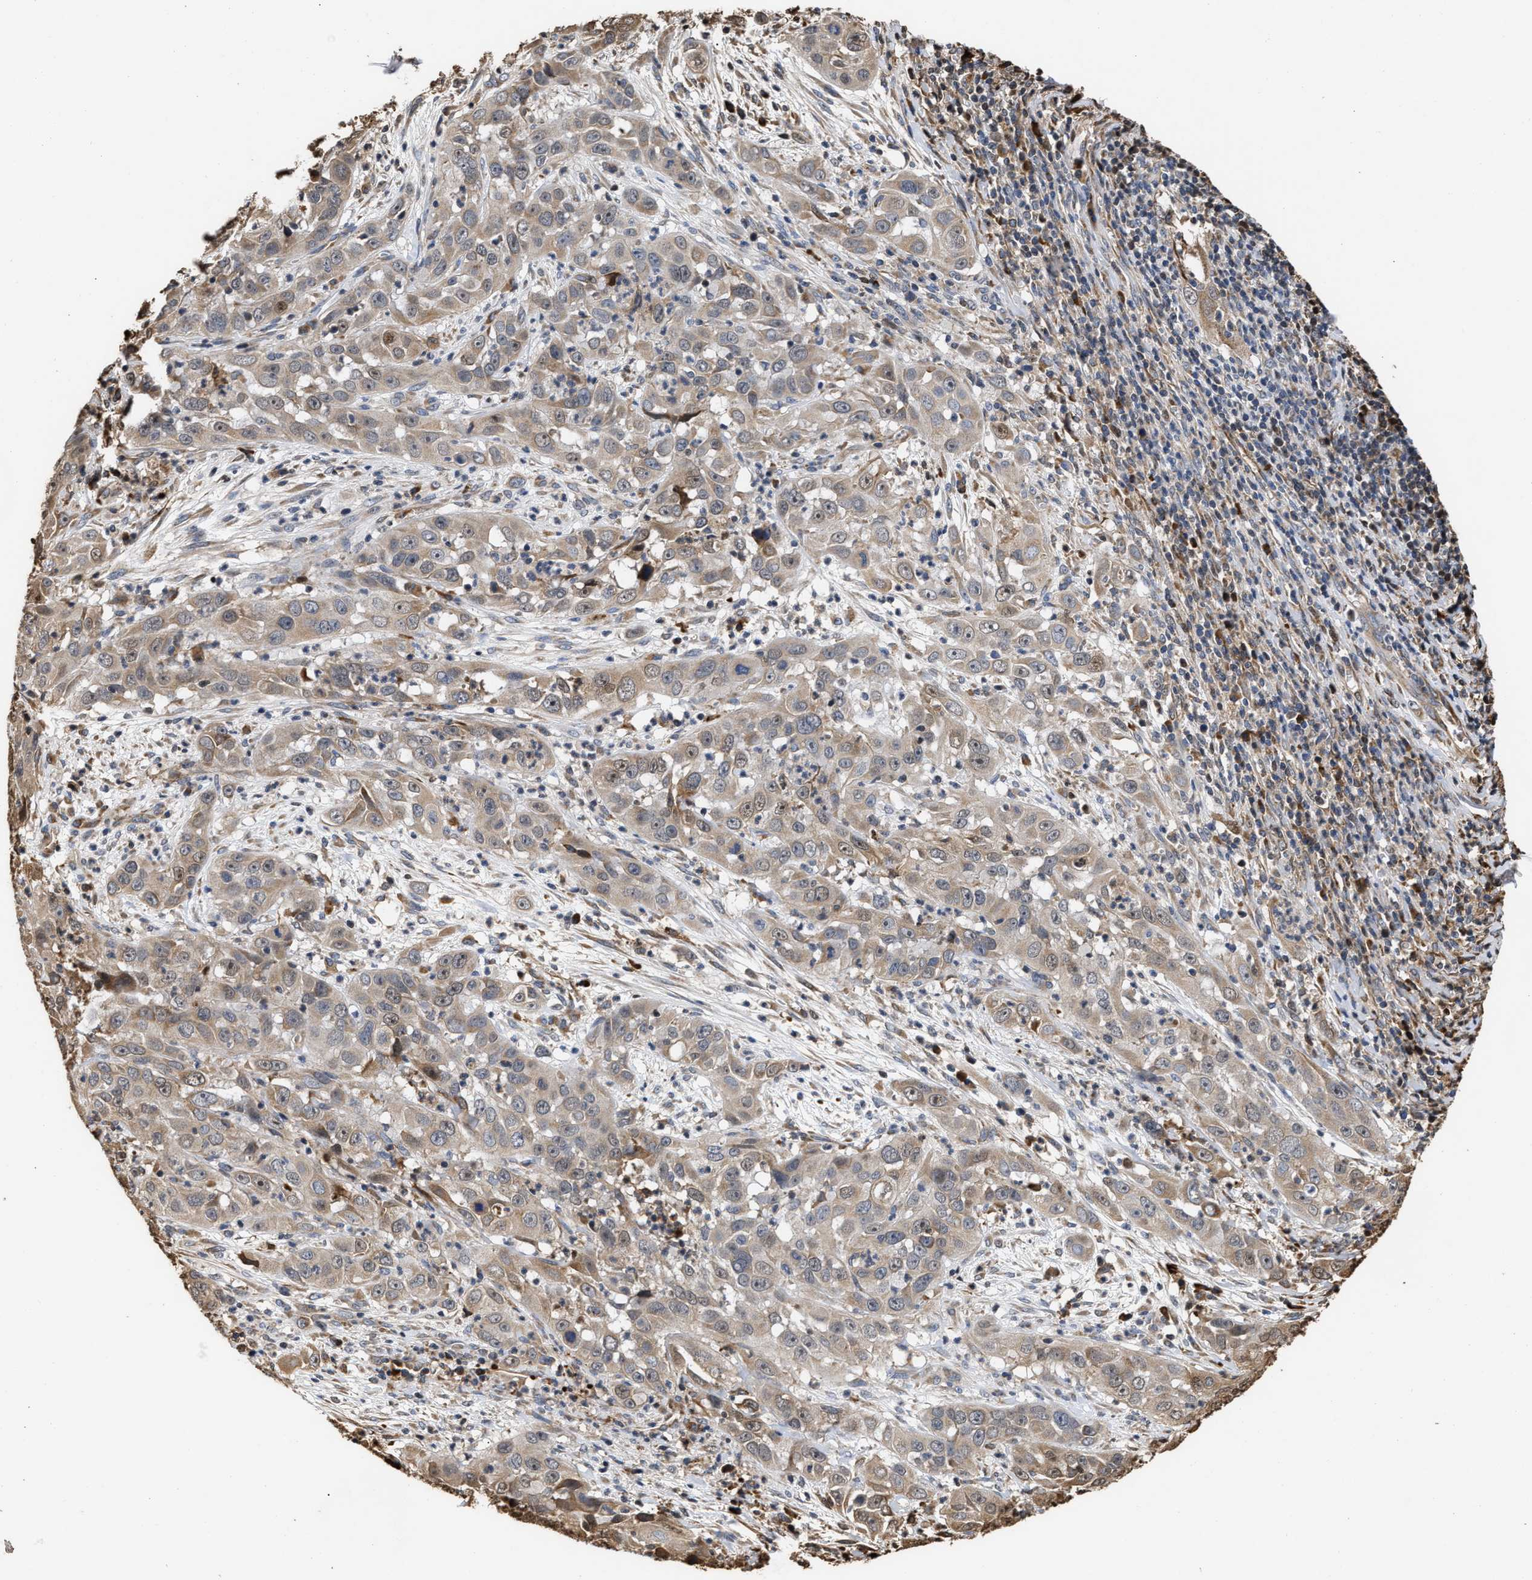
{"staining": {"intensity": "weak", "quantity": ">75%", "location": "cytoplasmic/membranous"}, "tissue": "cervical cancer", "cell_type": "Tumor cells", "image_type": "cancer", "snomed": [{"axis": "morphology", "description": "Squamous cell carcinoma, NOS"}, {"axis": "topography", "description": "Cervix"}], "caption": "The photomicrograph shows staining of cervical squamous cell carcinoma, revealing weak cytoplasmic/membranous protein positivity (brown color) within tumor cells. Immunohistochemistry stains the protein of interest in brown and the nuclei are stained blue.", "gene": "GOSR1", "patient": {"sex": "female", "age": 32}}